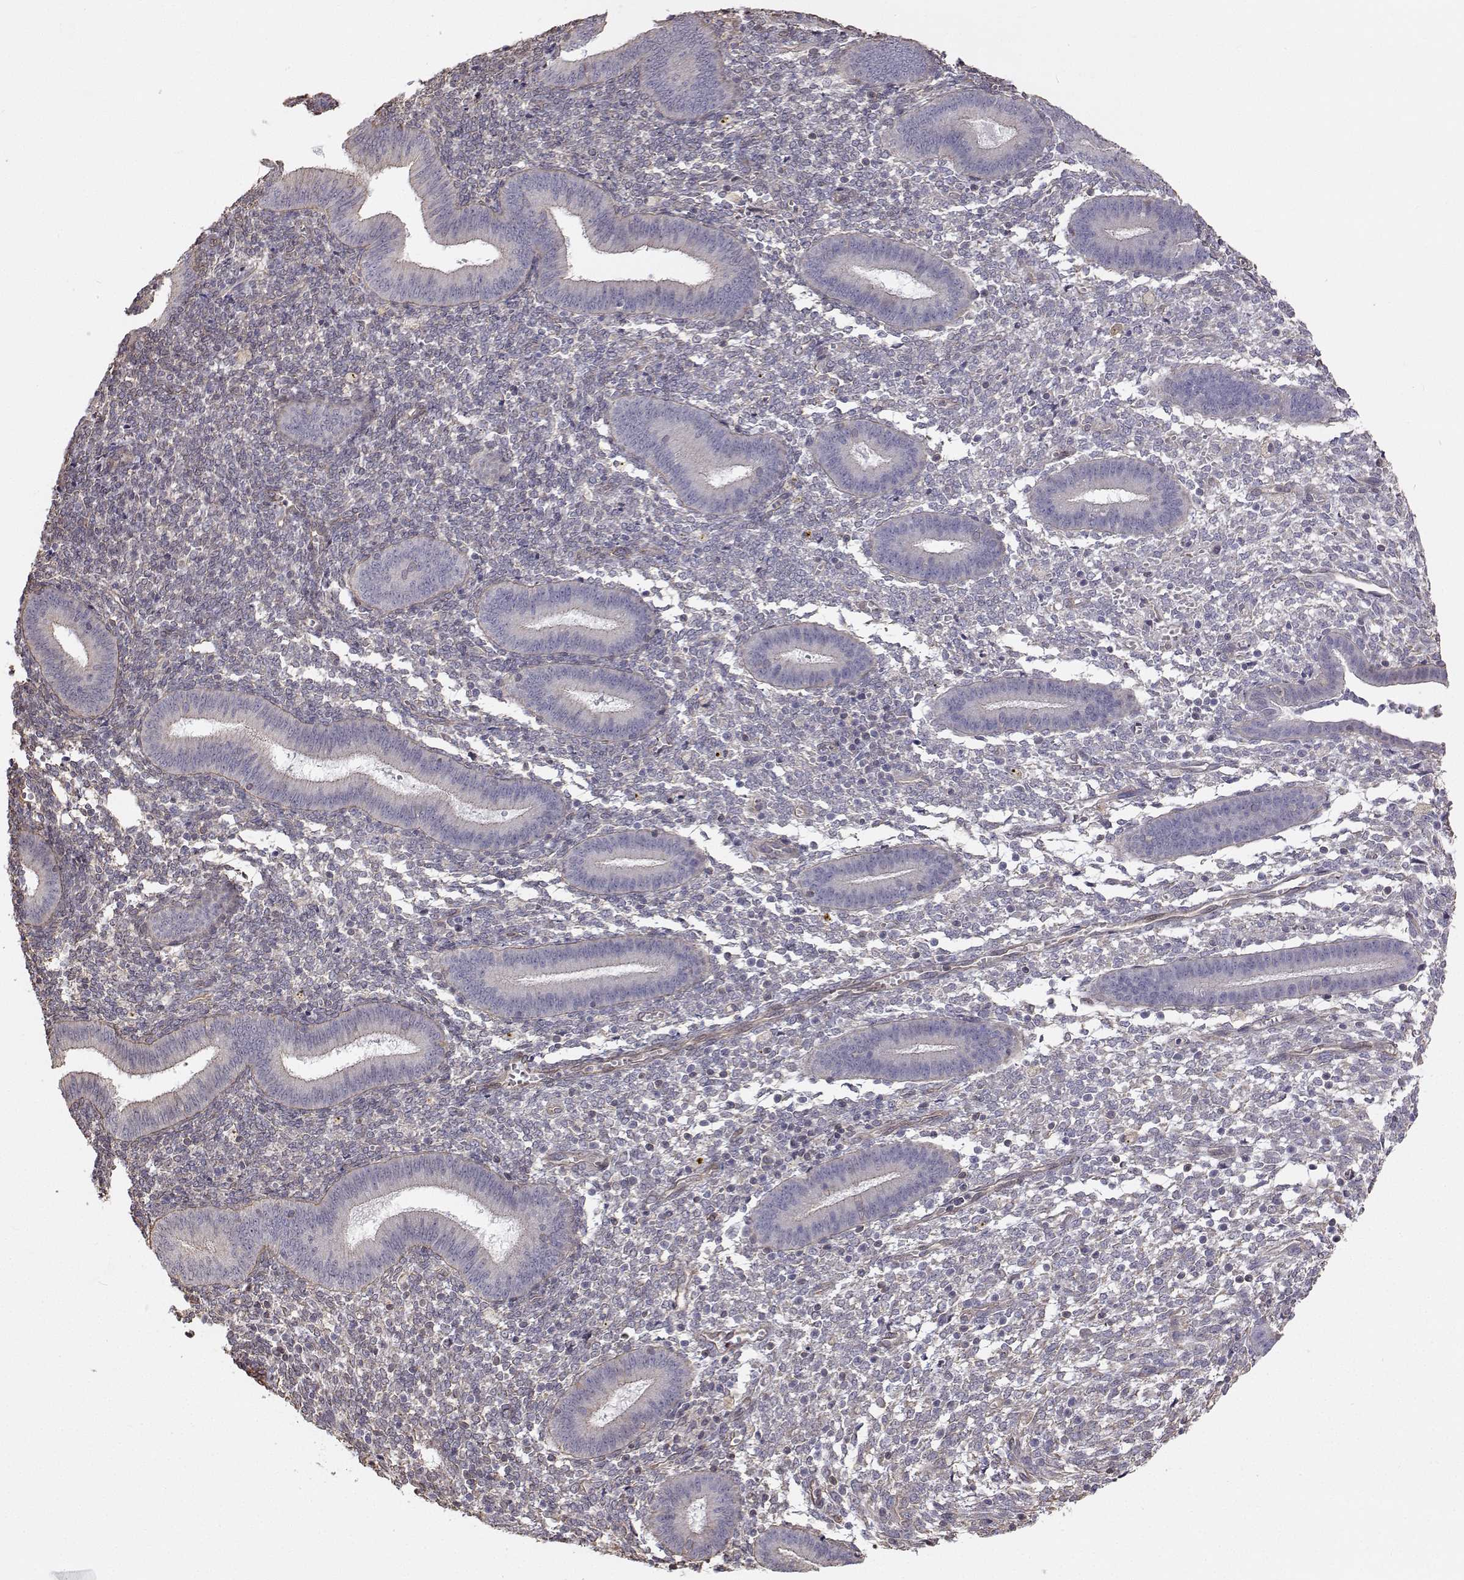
{"staining": {"intensity": "negative", "quantity": "none", "location": "none"}, "tissue": "endometrium", "cell_type": "Cells in endometrial stroma", "image_type": "normal", "snomed": [{"axis": "morphology", "description": "Normal tissue, NOS"}, {"axis": "topography", "description": "Endometrium"}], "caption": "Histopathology image shows no significant protein positivity in cells in endometrial stroma of unremarkable endometrium. Brightfield microscopy of immunohistochemistry stained with DAB (3,3'-diaminobenzidine) (brown) and hematoxylin (blue), captured at high magnification.", "gene": "GSDMA", "patient": {"sex": "female", "age": 25}}